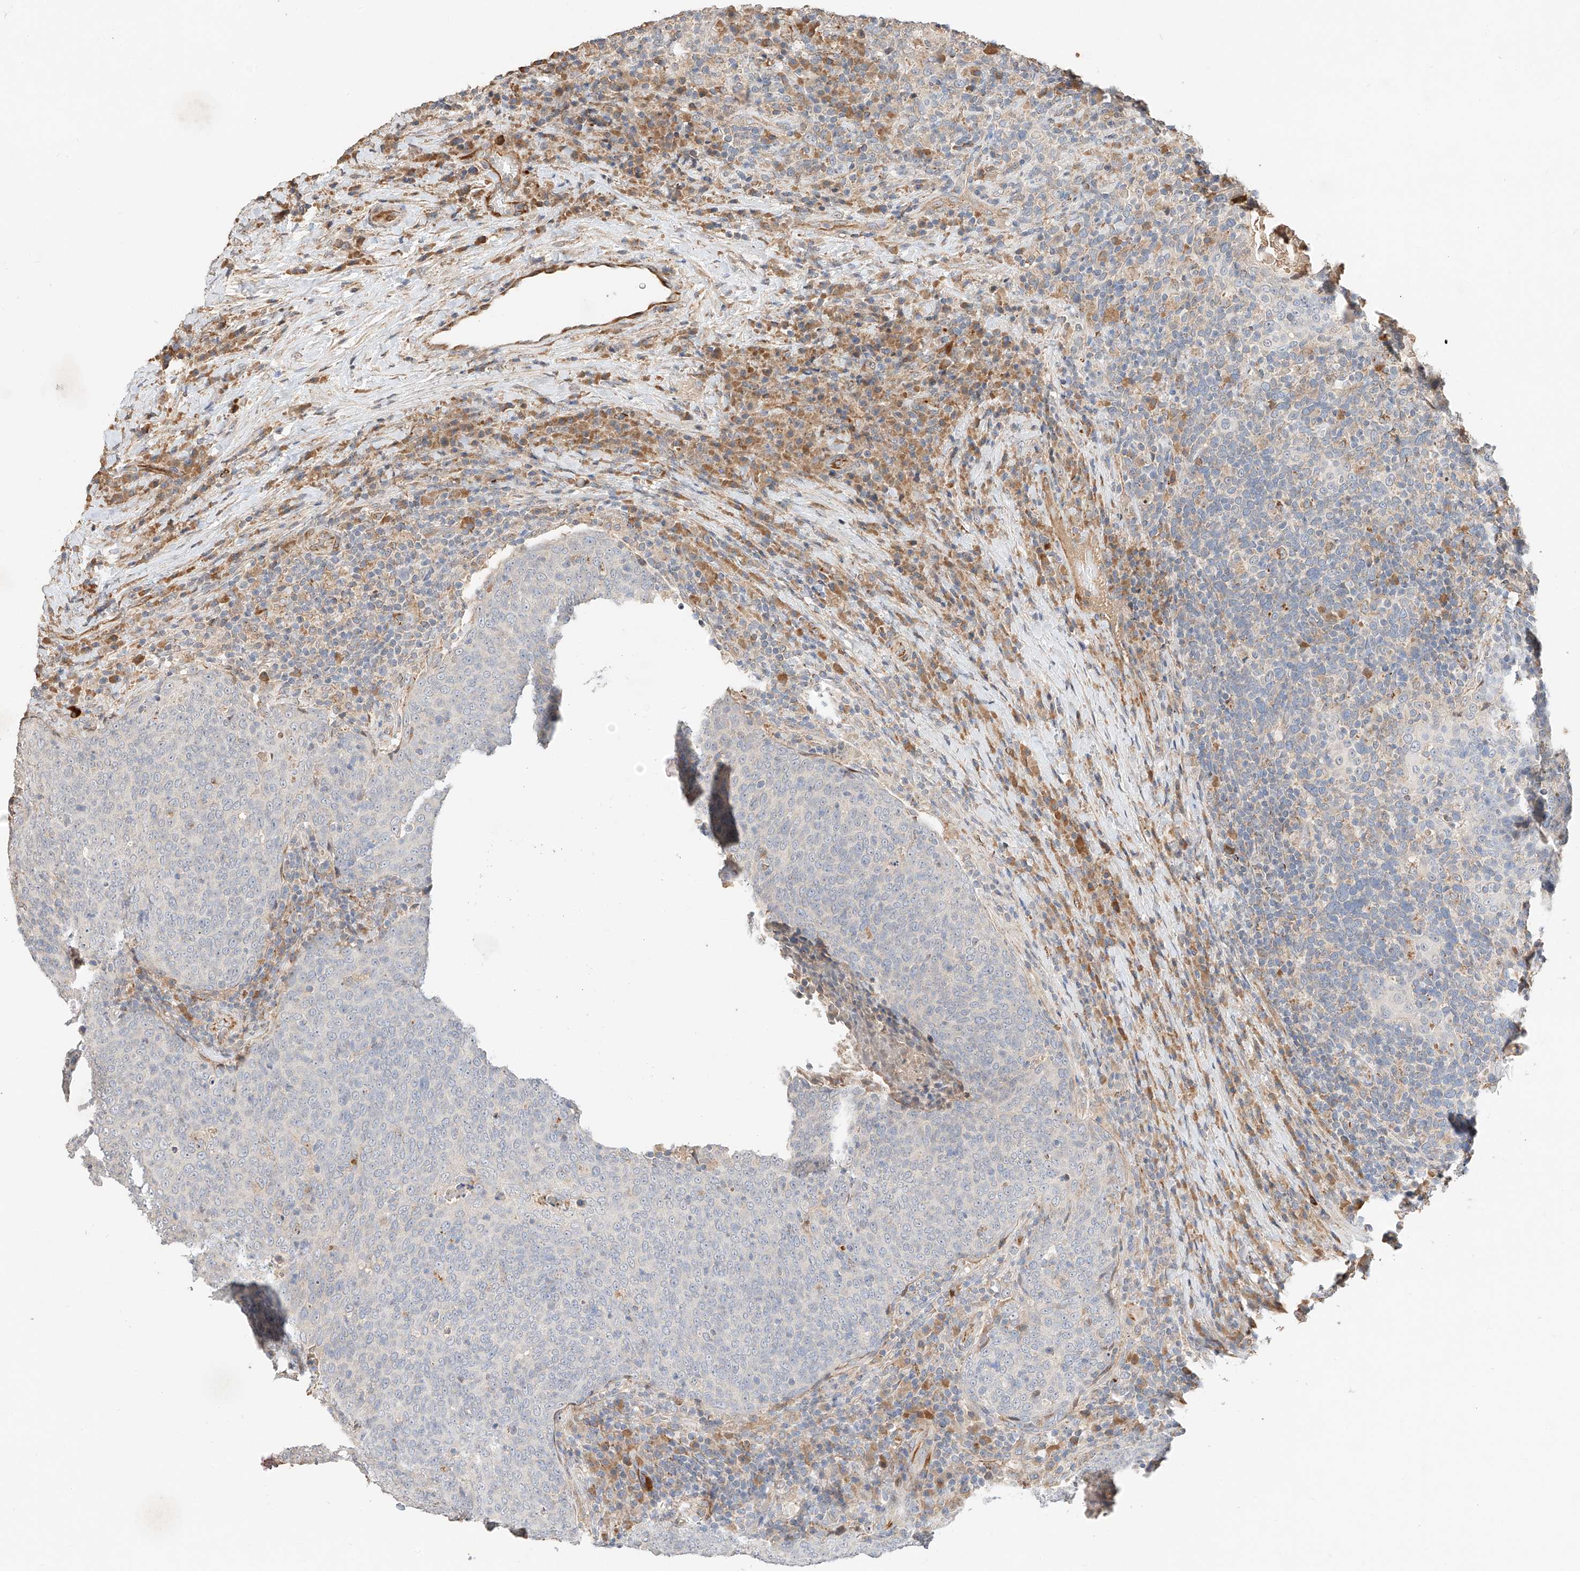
{"staining": {"intensity": "negative", "quantity": "none", "location": "none"}, "tissue": "head and neck cancer", "cell_type": "Tumor cells", "image_type": "cancer", "snomed": [{"axis": "morphology", "description": "Squamous cell carcinoma, NOS"}, {"axis": "morphology", "description": "Squamous cell carcinoma, metastatic, NOS"}, {"axis": "topography", "description": "Lymph node"}, {"axis": "topography", "description": "Head-Neck"}], "caption": "Head and neck squamous cell carcinoma stained for a protein using IHC displays no expression tumor cells.", "gene": "SUSD6", "patient": {"sex": "male", "age": 62}}